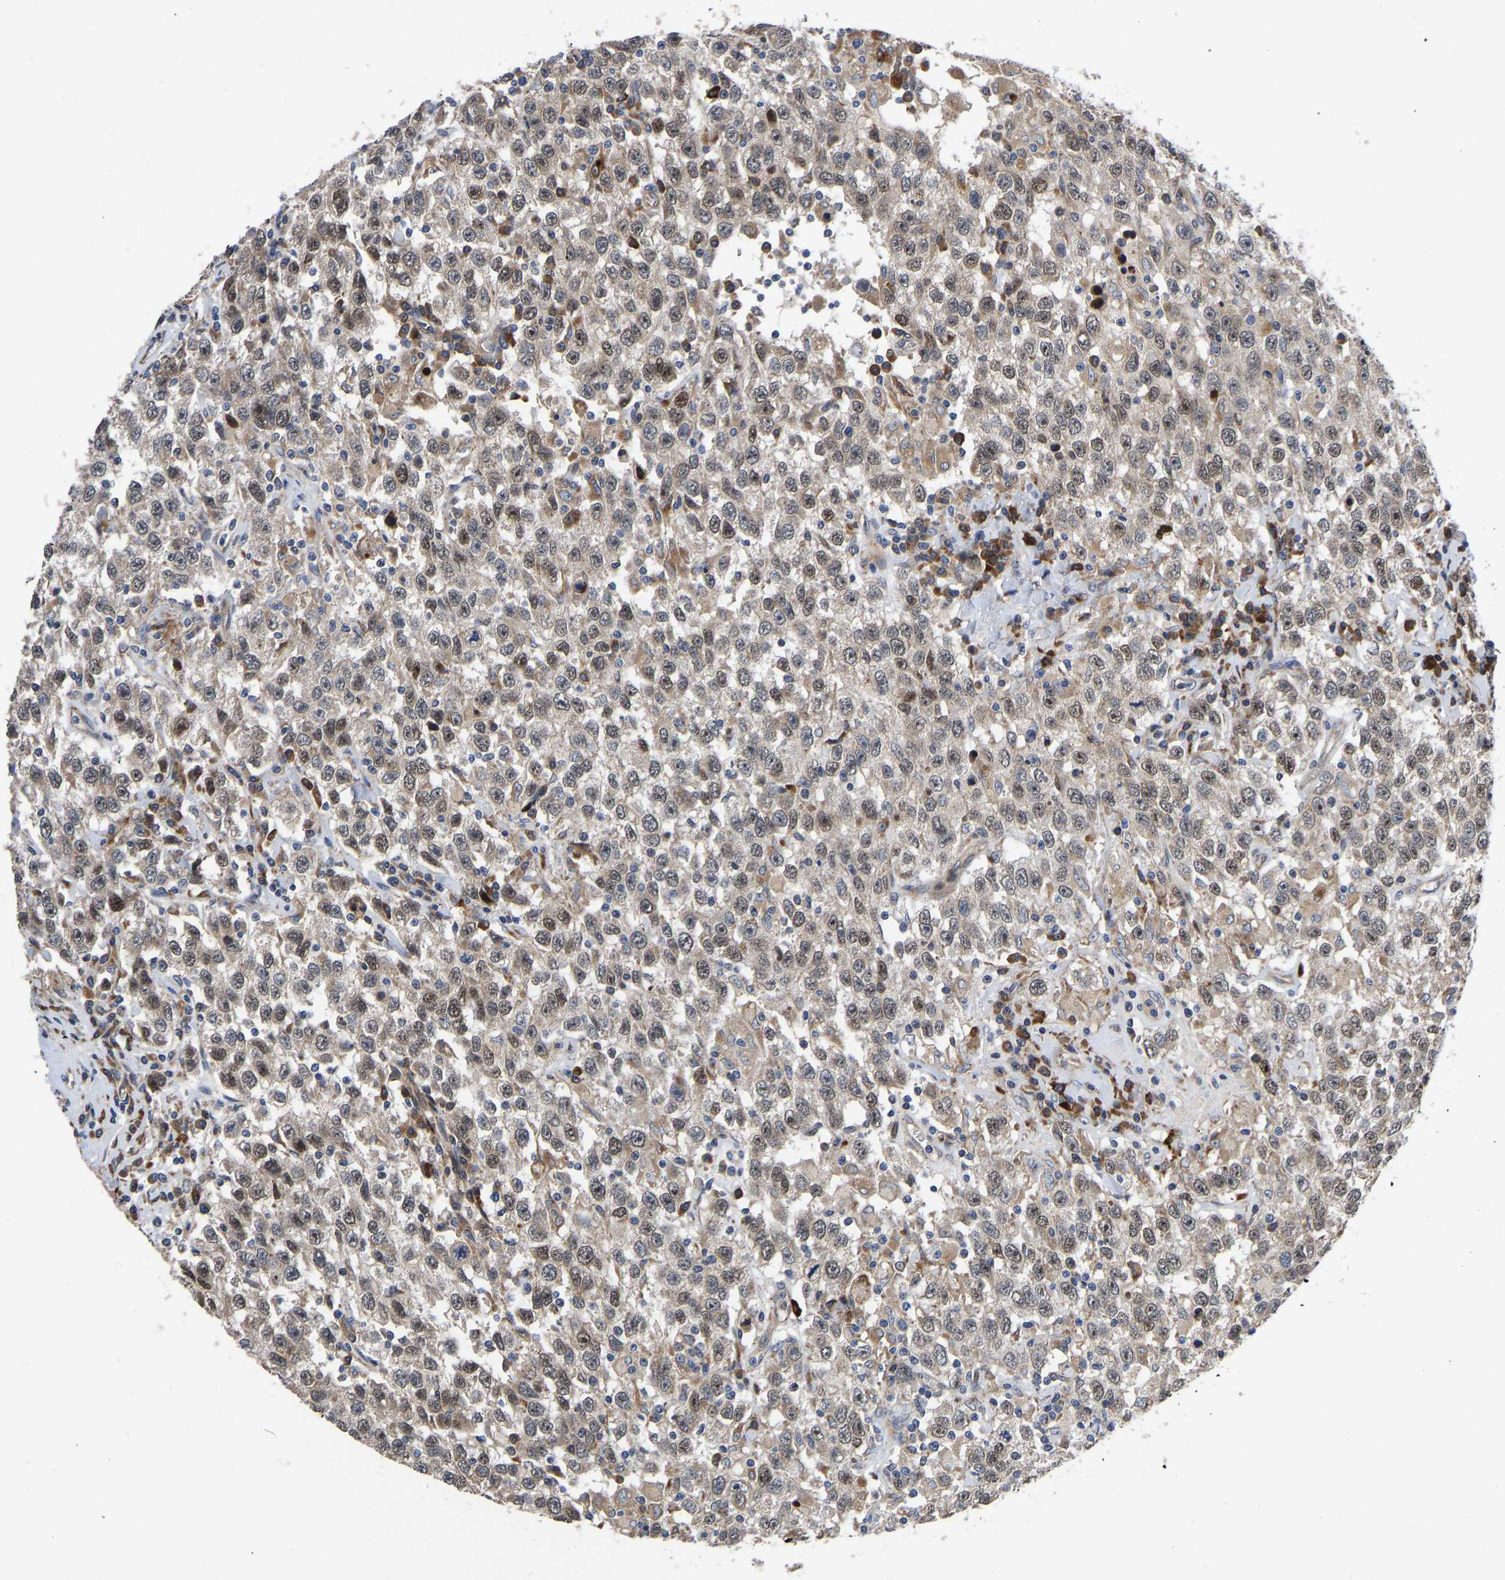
{"staining": {"intensity": "weak", "quantity": ">75%", "location": "cytoplasmic/membranous,nuclear"}, "tissue": "testis cancer", "cell_type": "Tumor cells", "image_type": "cancer", "snomed": [{"axis": "morphology", "description": "Seminoma, NOS"}, {"axis": "topography", "description": "Testis"}], "caption": "There is low levels of weak cytoplasmic/membranous and nuclear expression in tumor cells of testis cancer (seminoma), as demonstrated by immunohistochemical staining (brown color).", "gene": "TMEM38B", "patient": {"sex": "male", "age": 41}}